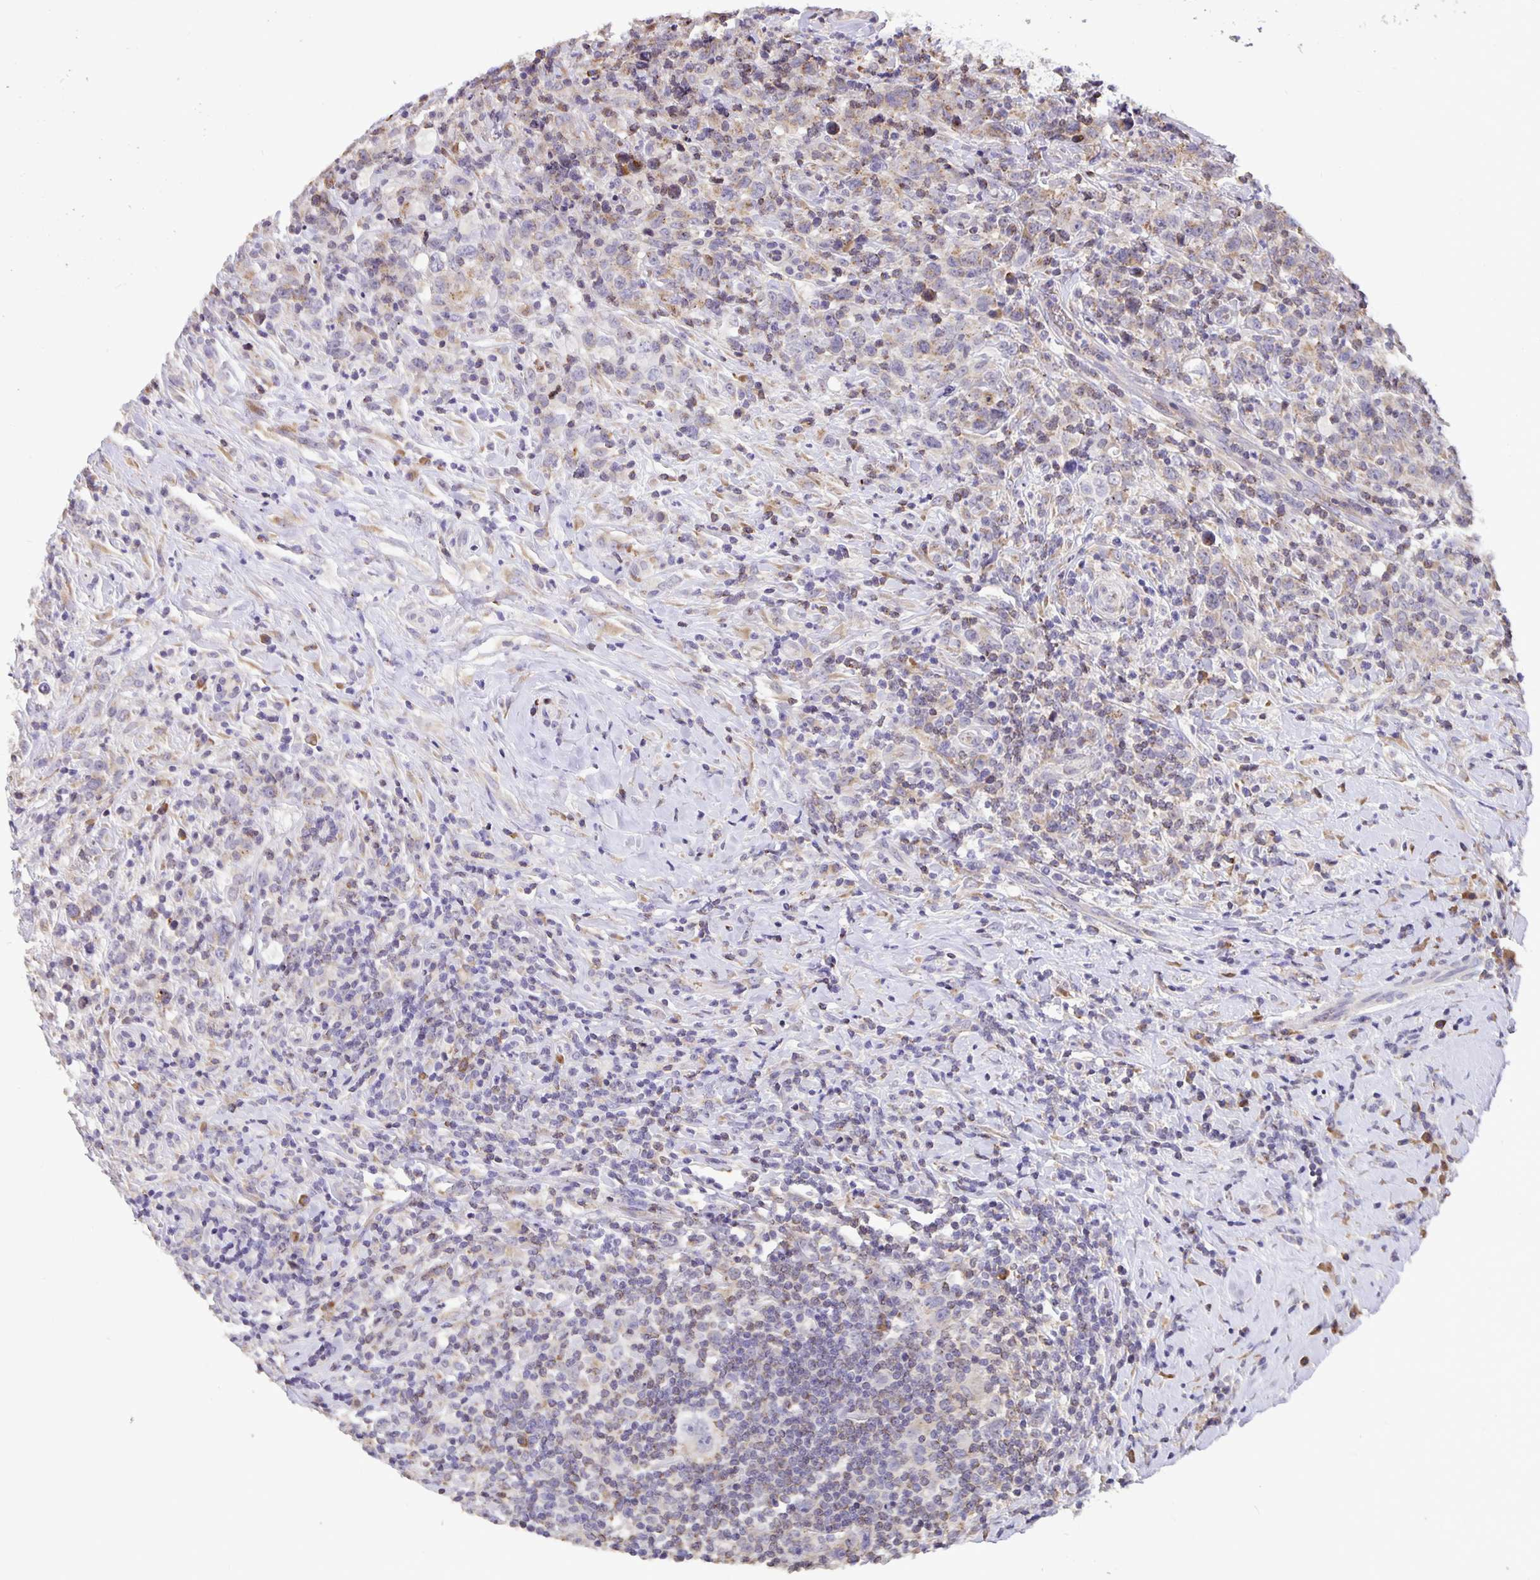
{"staining": {"intensity": "negative", "quantity": "none", "location": "none"}, "tissue": "lymphoma", "cell_type": "Tumor cells", "image_type": "cancer", "snomed": [{"axis": "morphology", "description": "Hodgkin's disease, NOS"}, {"axis": "topography", "description": "Lymph node"}], "caption": "The IHC micrograph has no significant expression in tumor cells of Hodgkin's disease tissue. (DAB immunohistochemistry visualized using brightfield microscopy, high magnification).", "gene": "TMEM71", "patient": {"sex": "female", "age": 18}}